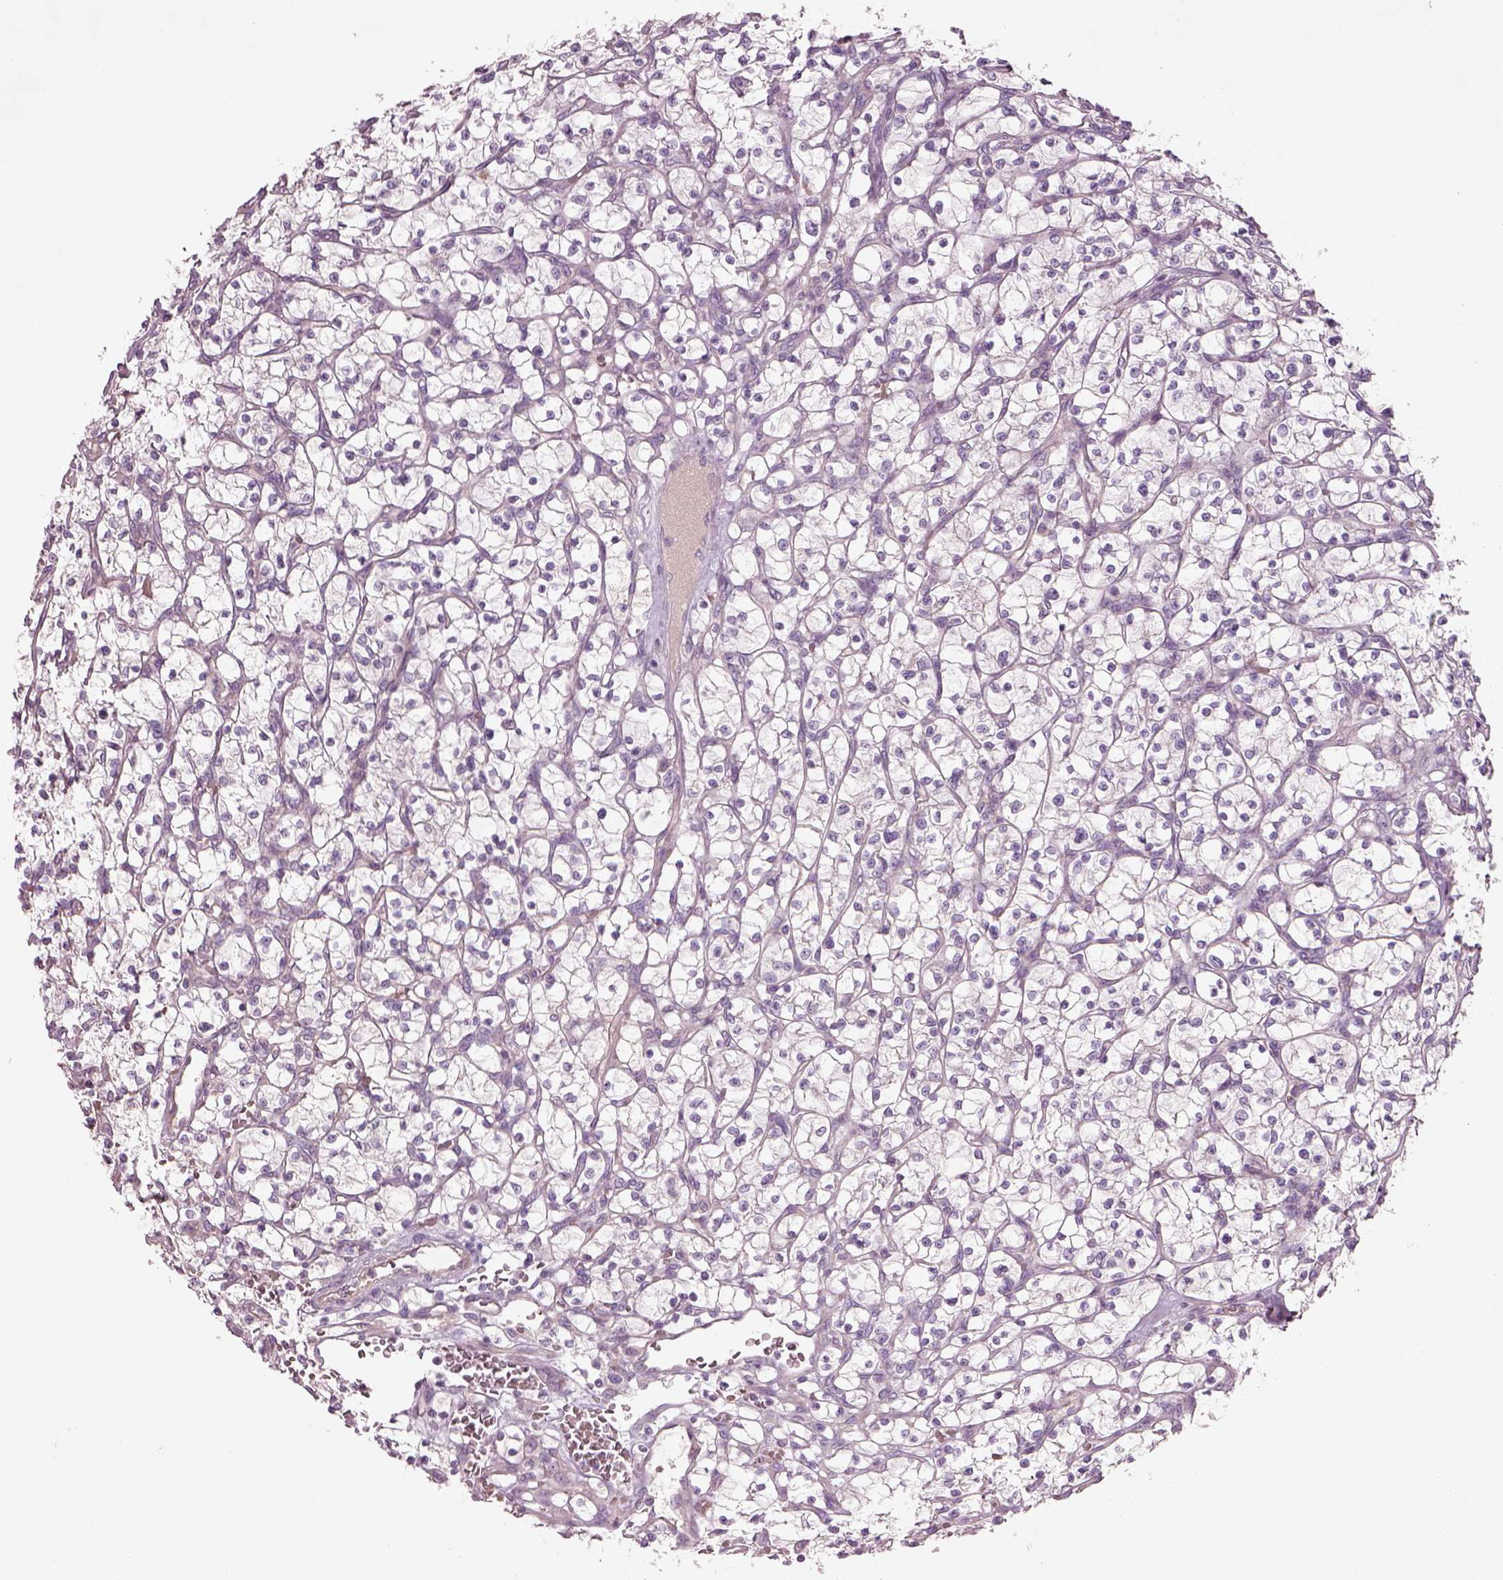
{"staining": {"intensity": "negative", "quantity": "none", "location": "none"}, "tissue": "renal cancer", "cell_type": "Tumor cells", "image_type": "cancer", "snomed": [{"axis": "morphology", "description": "Adenocarcinoma, NOS"}, {"axis": "topography", "description": "Kidney"}], "caption": "Immunohistochemical staining of human renal cancer demonstrates no significant positivity in tumor cells.", "gene": "DUOXA2", "patient": {"sex": "female", "age": 64}}